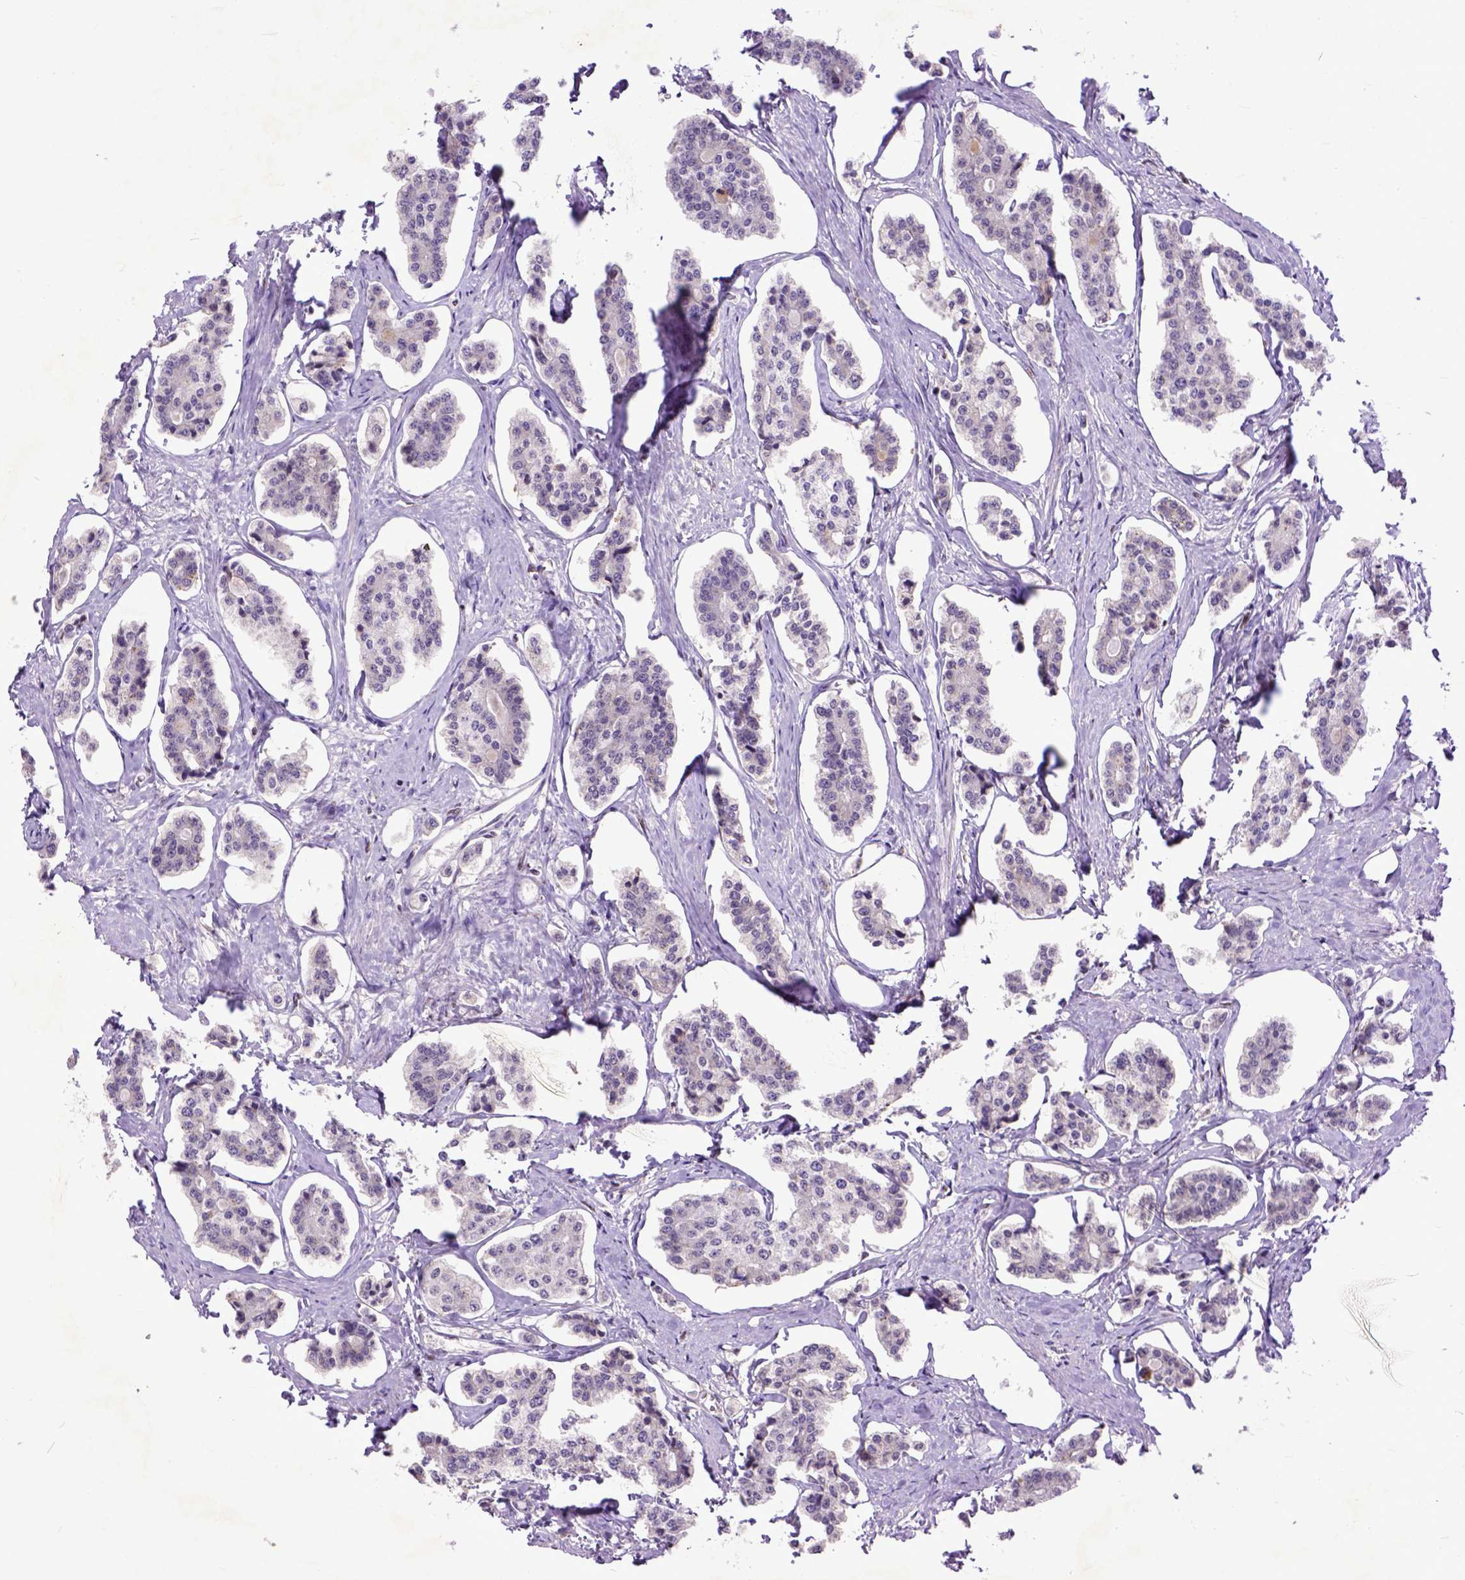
{"staining": {"intensity": "negative", "quantity": "none", "location": "none"}, "tissue": "carcinoid", "cell_type": "Tumor cells", "image_type": "cancer", "snomed": [{"axis": "morphology", "description": "Carcinoid, malignant, NOS"}, {"axis": "topography", "description": "Small intestine"}], "caption": "This image is of carcinoid stained with immunohistochemistry (IHC) to label a protein in brown with the nuclei are counter-stained blue. There is no expression in tumor cells.", "gene": "RCC2", "patient": {"sex": "female", "age": 65}}